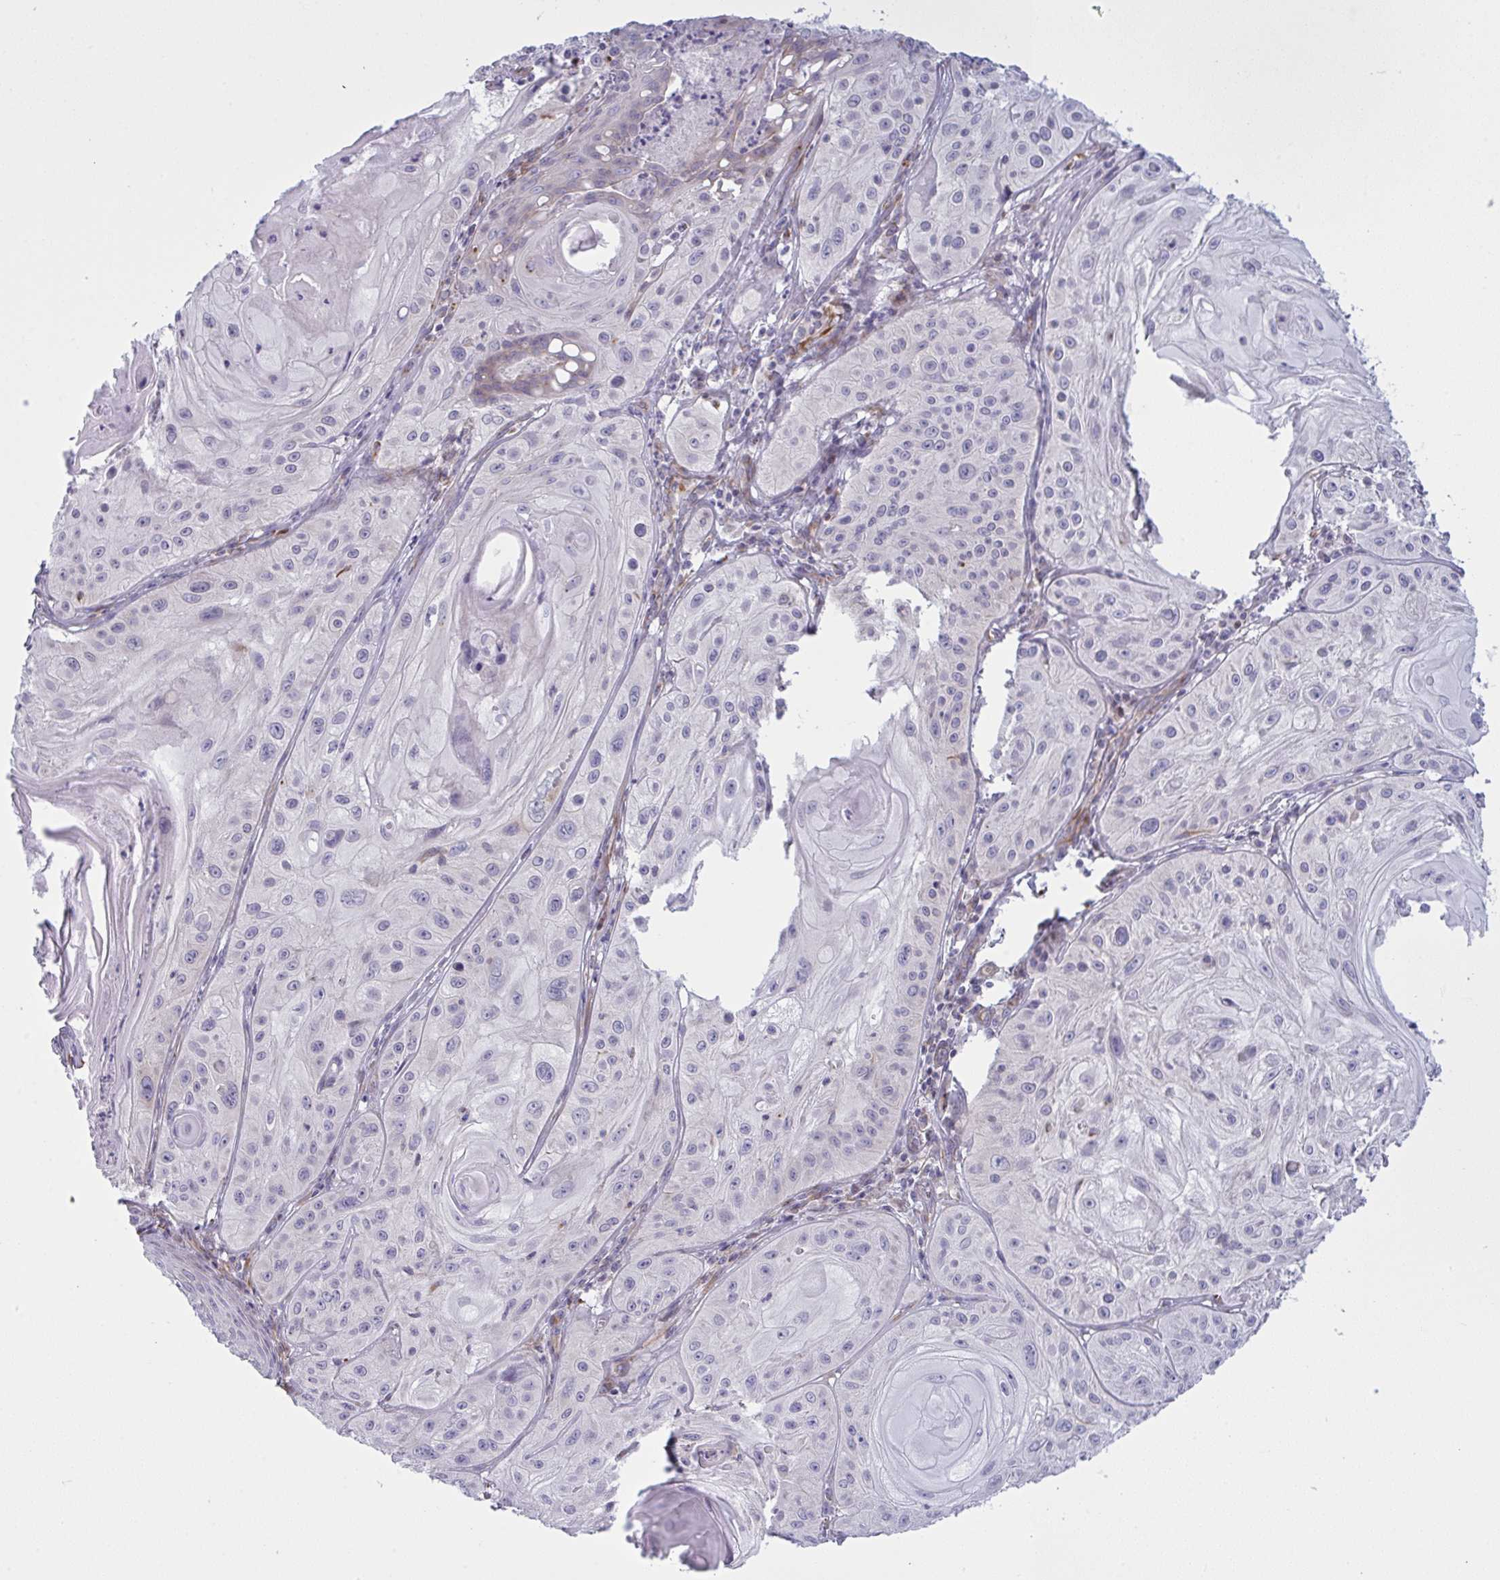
{"staining": {"intensity": "negative", "quantity": "none", "location": "none"}, "tissue": "skin cancer", "cell_type": "Tumor cells", "image_type": "cancer", "snomed": [{"axis": "morphology", "description": "Squamous cell carcinoma, NOS"}, {"axis": "topography", "description": "Skin"}], "caption": "IHC of human skin cancer (squamous cell carcinoma) shows no positivity in tumor cells.", "gene": "DCBLD1", "patient": {"sex": "male", "age": 85}}